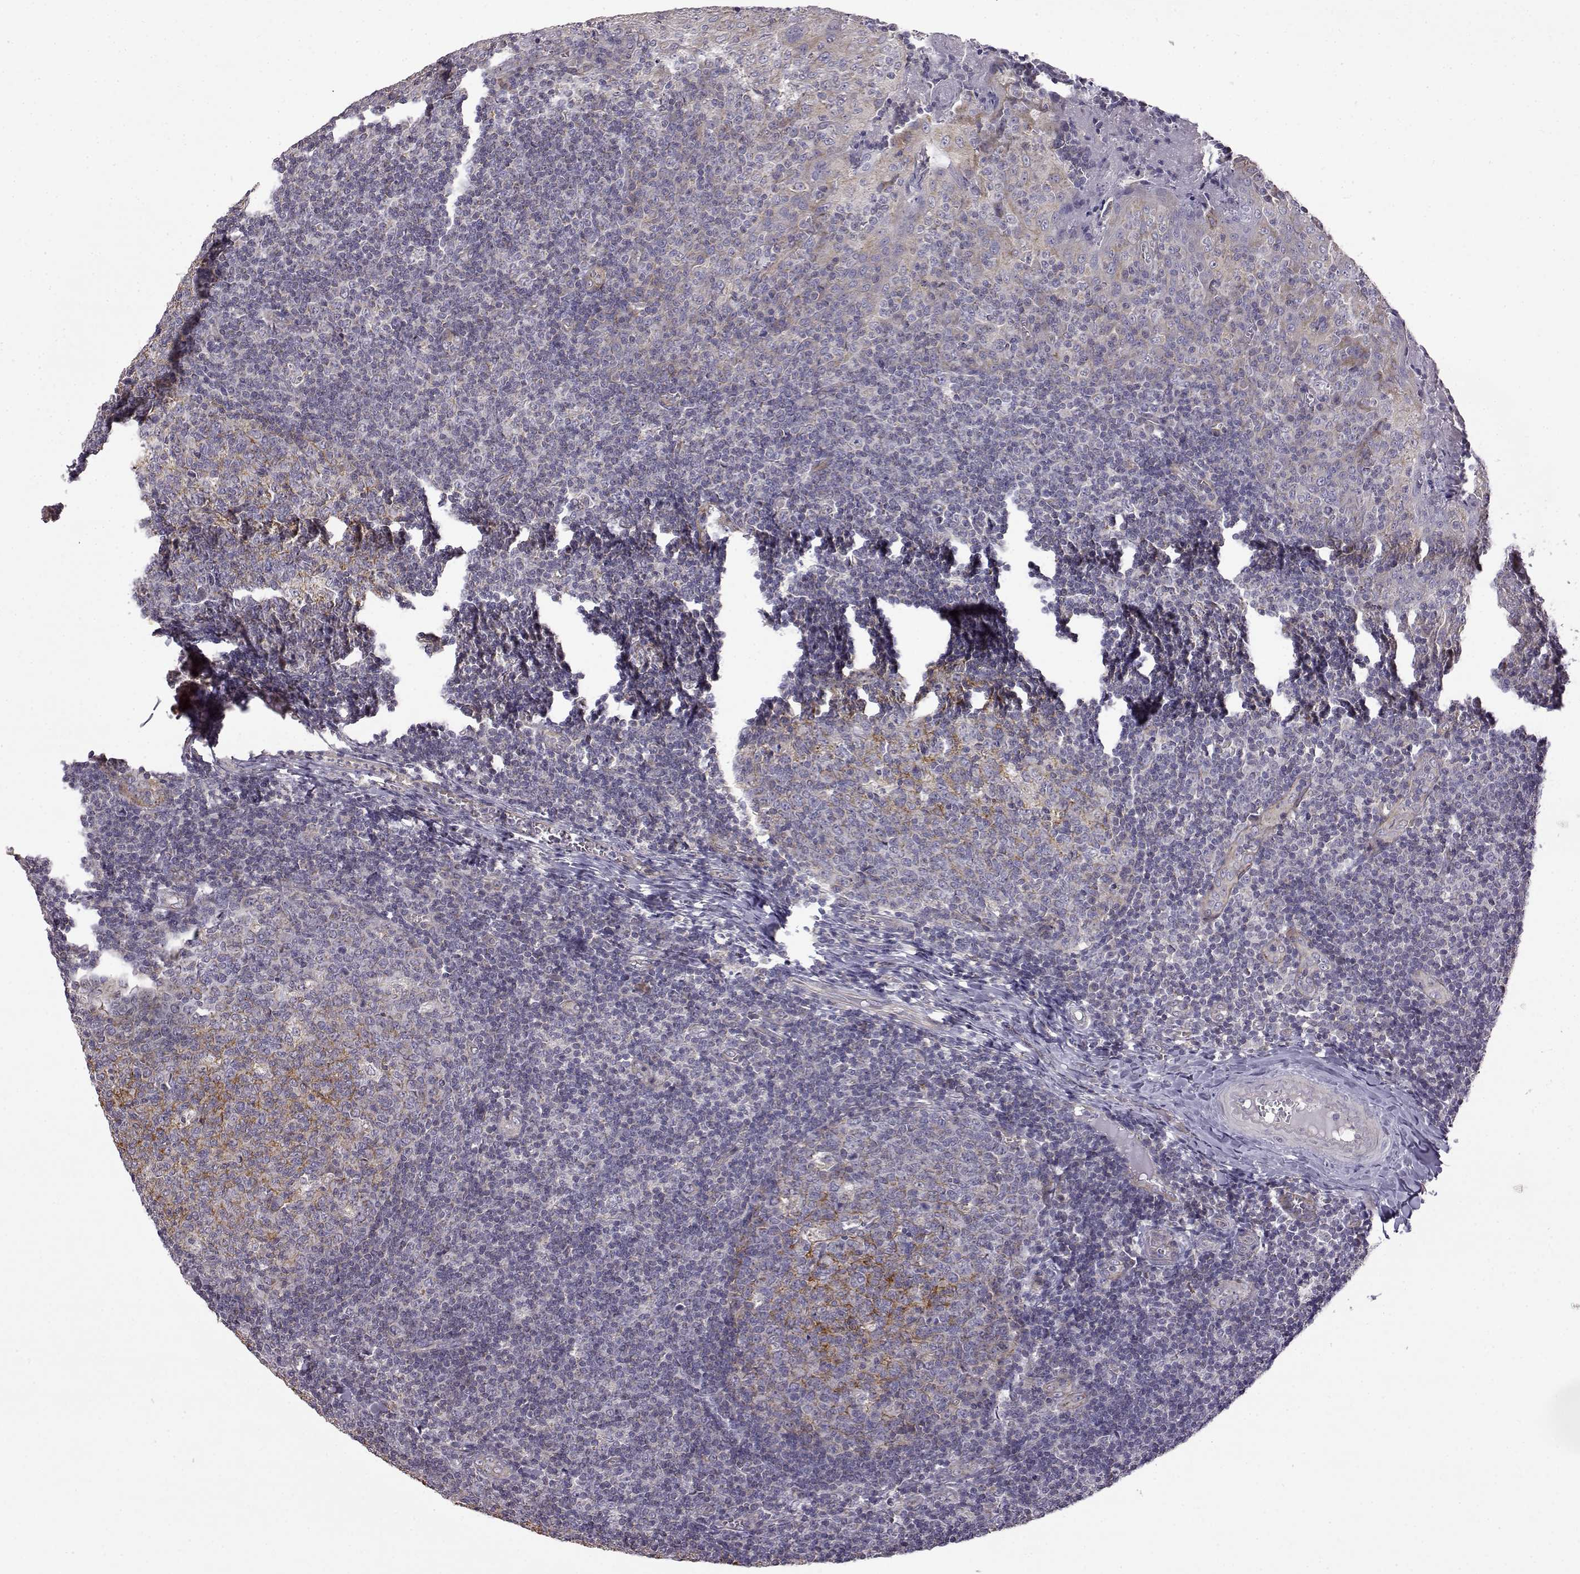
{"staining": {"intensity": "moderate", "quantity": "<25%", "location": "cytoplasmic/membranous"}, "tissue": "tonsil", "cell_type": "Germinal center cells", "image_type": "normal", "snomed": [{"axis": "morphology", "description": "Normal tissue, NOS"}, {"axis": "topography", "description": "Tonsil"}], "caption": "Germinal center cells display low levels of moderate cytoplasmic/membranous positivity in about <25% of cells in benign human tonsil. (brown staining indicates protein expression, while blue staining denotes nuclei).", "gene": "DDC", "patient": {"sex": "female", "age": 13}}